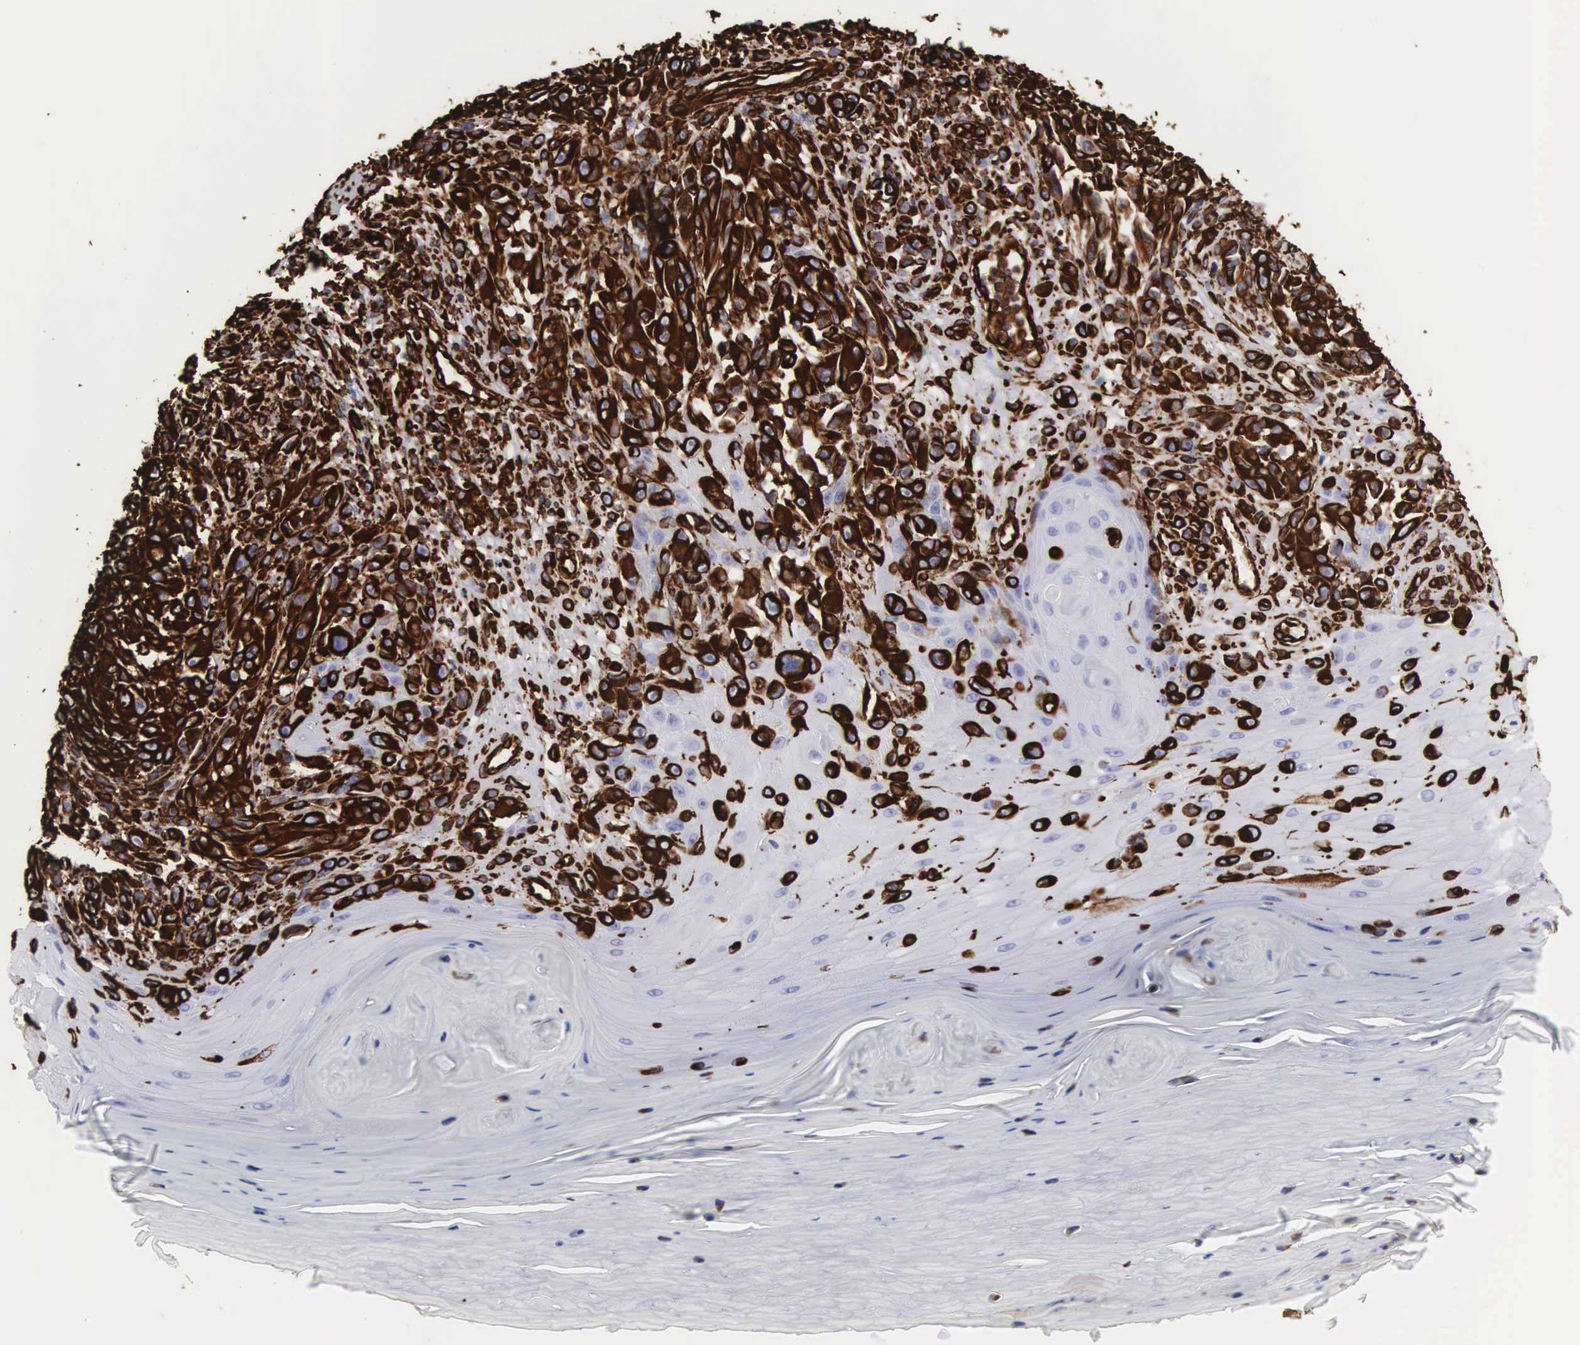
{"staining": {"intensity": "strong", "quantity": ">75%", "location": "cytoplasmic/membranous"}, "tissue": "melanoma", "cell_type": "Tumor cells", "image_type": "cancer", "snomed": [{"axis": "morphology", "description": "Malignant melanoma, NOS"}, {"axis": "topography", "description": "Skin"}], "caption": "The micrograph reveals staining of malignant melanoma, revealing strong cytoplasmic/membranous protein staining (brown color) within tumor cells.", "gene": "VIM", "patient": {"sex": "female", "age": 82}}